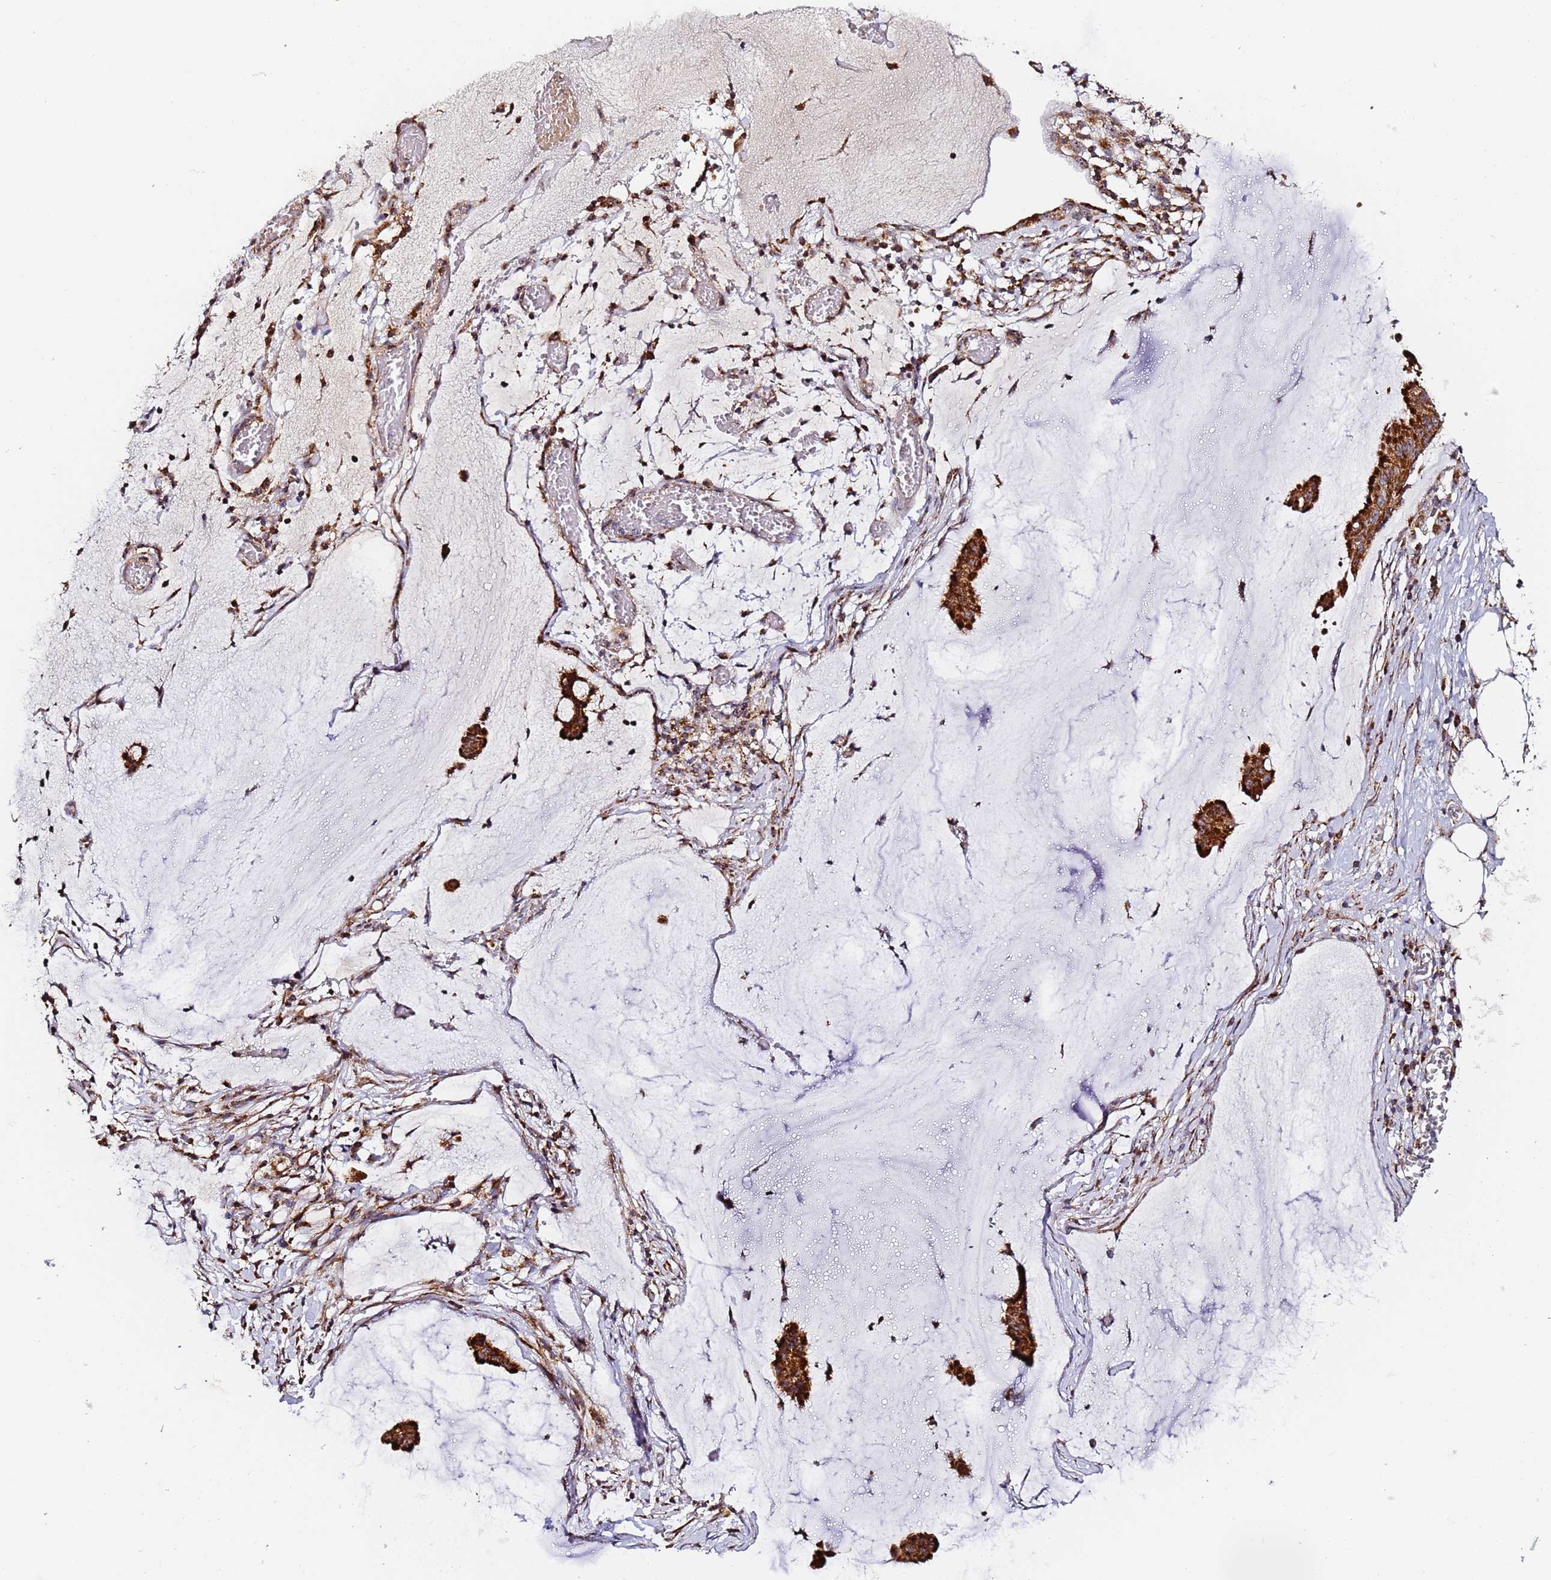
{"staining": {"intensity": "strong", "quantity": ">75%", "location": "cytoplasmic/membranous"}, "tissue": "ovarian cancer", "cell_type": "Tumor cells", "image_type": "cancer", "snomed": [{"axis": "morphology", "description": "Cystadenocarcinoma, mucinous, NOS"}, {"axis": "topography", "description": "Ovary"}], "caption": "This is a photomicrograph of immunohistochemistry staining of ovarian cancer (mucinous cystadenocarcinoma), which shows strong expression in the cytoplasmic/membranous of tumor cells.", "gene": "FRG2C", "patient": {"sex": "female", "age": 73}}